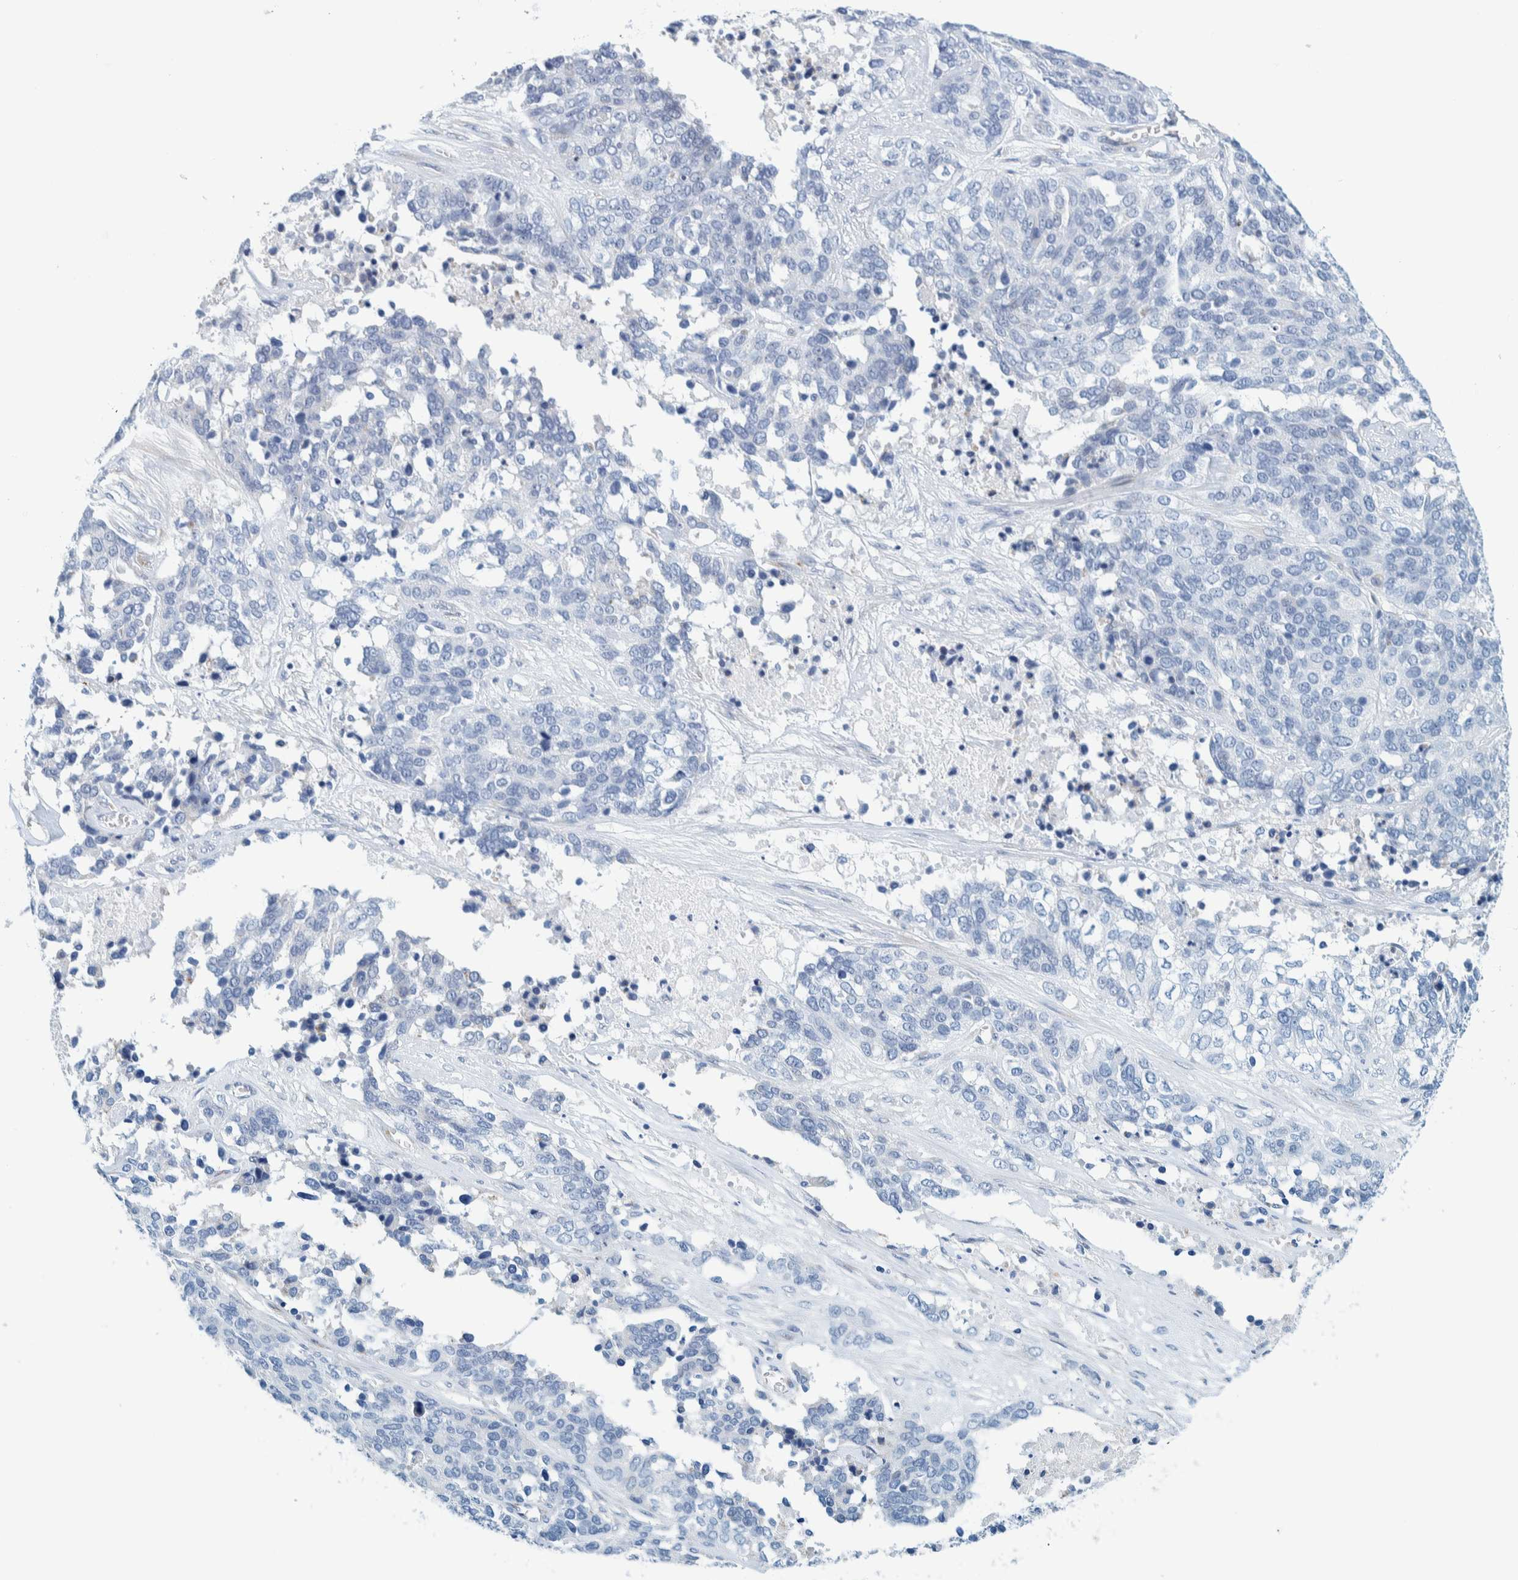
{"staining": {"intensity": "negative", "quantity": "none", "location": "none"}, "tissue": "ovarian cancer", "cell_type": "Tumor cells", "image_type": "cancer", "snomed": [{"axis": "morphology", "description": "Cystadenocarcinoma, serous, NOS"}, {"axis": "topography", "description": "Ovary"}], "caption": "Immunohistochemistry of human ovarian cancer (serous cystadenocarcinoma) demonstrates no expression in tumor cells. Nuclei are stained in blue.", "gene": "MOG", "patient": {"sex": "female", "age": 44}}